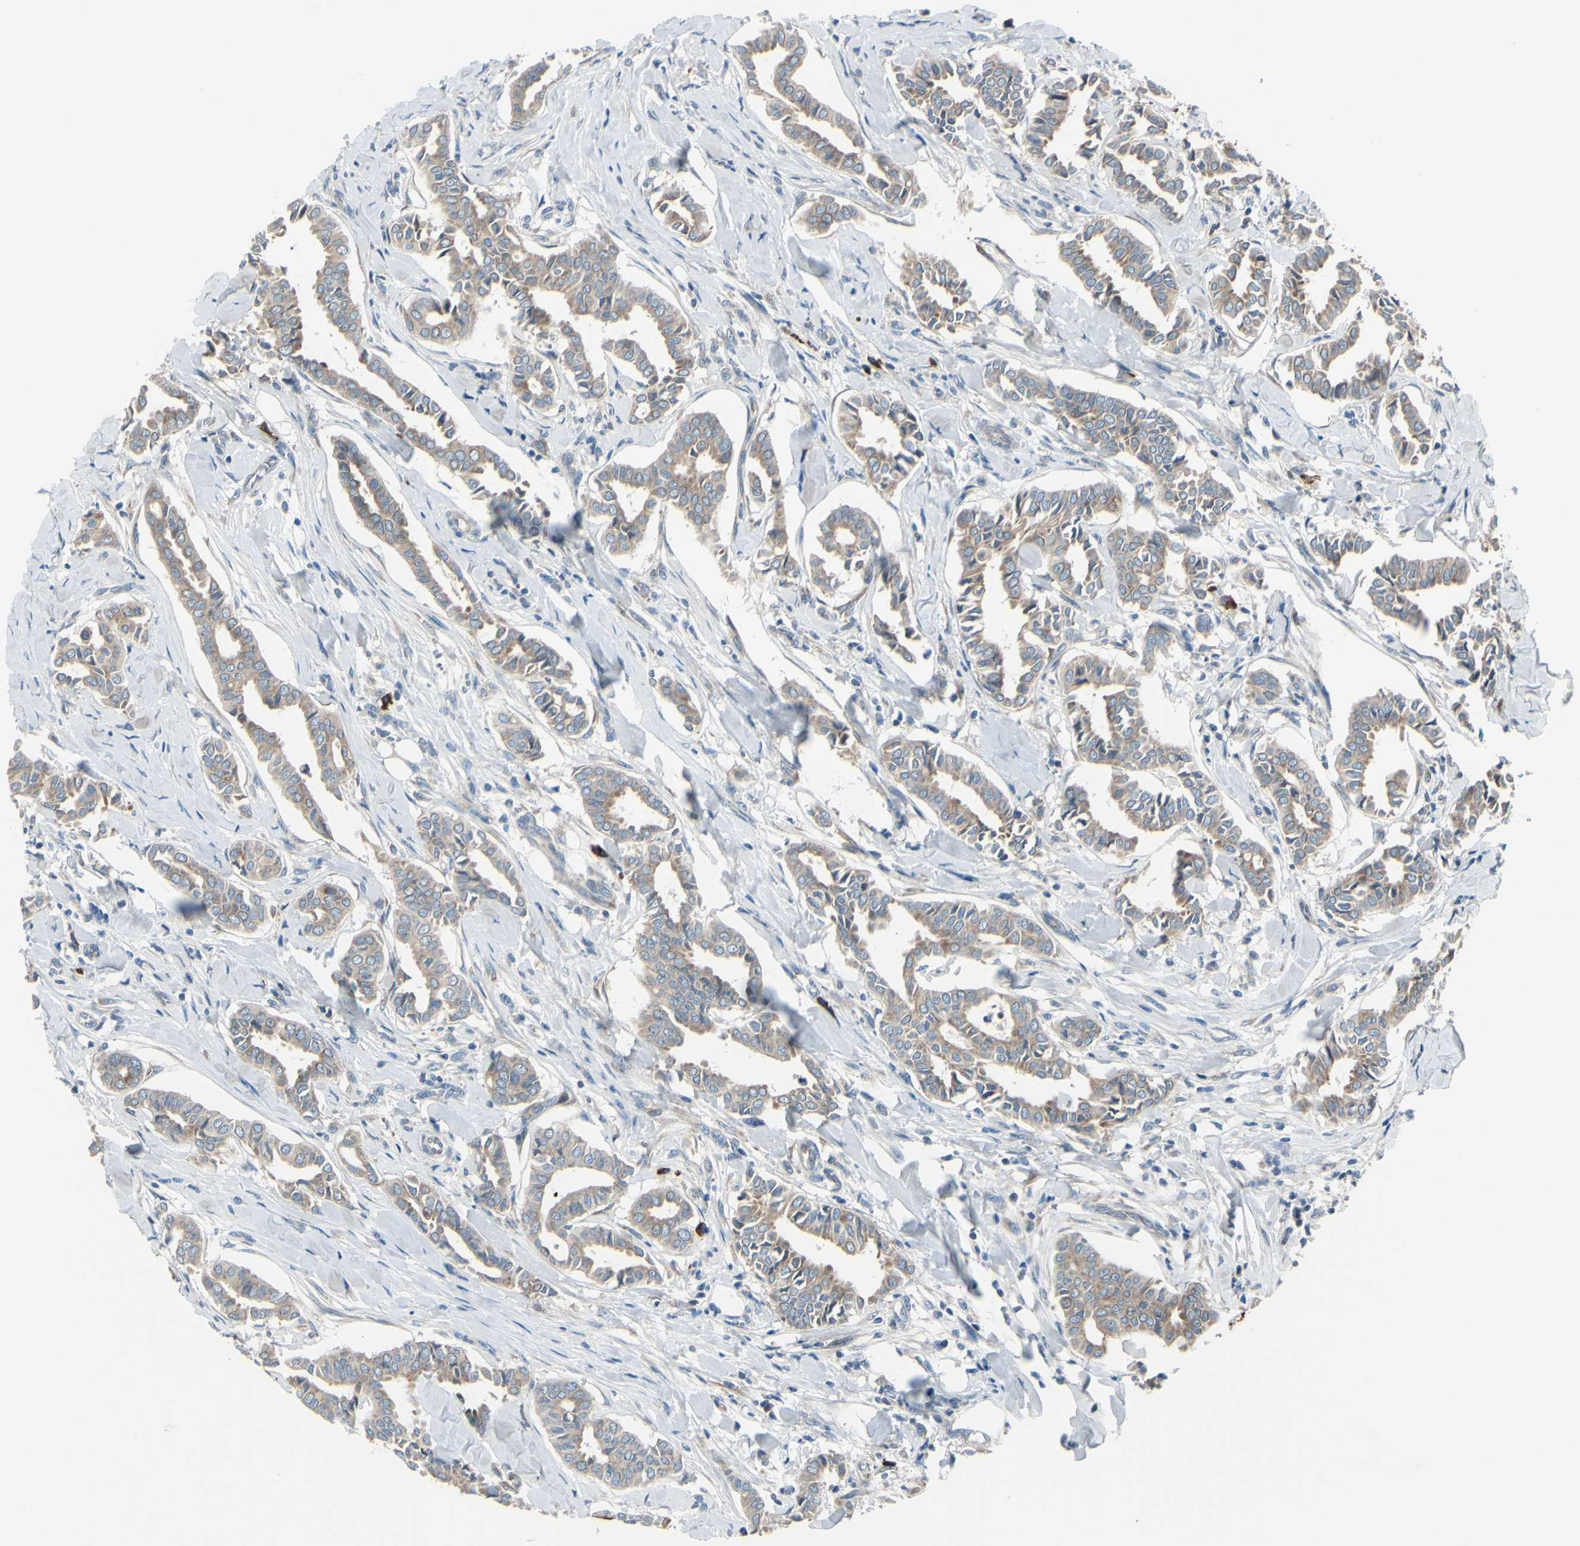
{"staining": {"intensity": "weak", "quantity": ">75%", "location": "cytoplasmic/membranous"}, "tissue": "head and neck cancer", "cell_type": "Tumor cells", "image_type": "cancer", "snomed": [{"axis": "morphology", "description": "Adenocarcinoma, NOS"}, {"axis": "topography", "description": "Salivary gland"}, {"axis": "topography", "description": "Head-Neck"}], "caption": "Human adenocarcinoma (head and neck) stained for a protein (brown) displays weak cytoplasmic/membranous positive positivity in approximately >75% of tumor cells.", "gene": "SELENOS", "patient": {"sex": "female", "age": 59}}